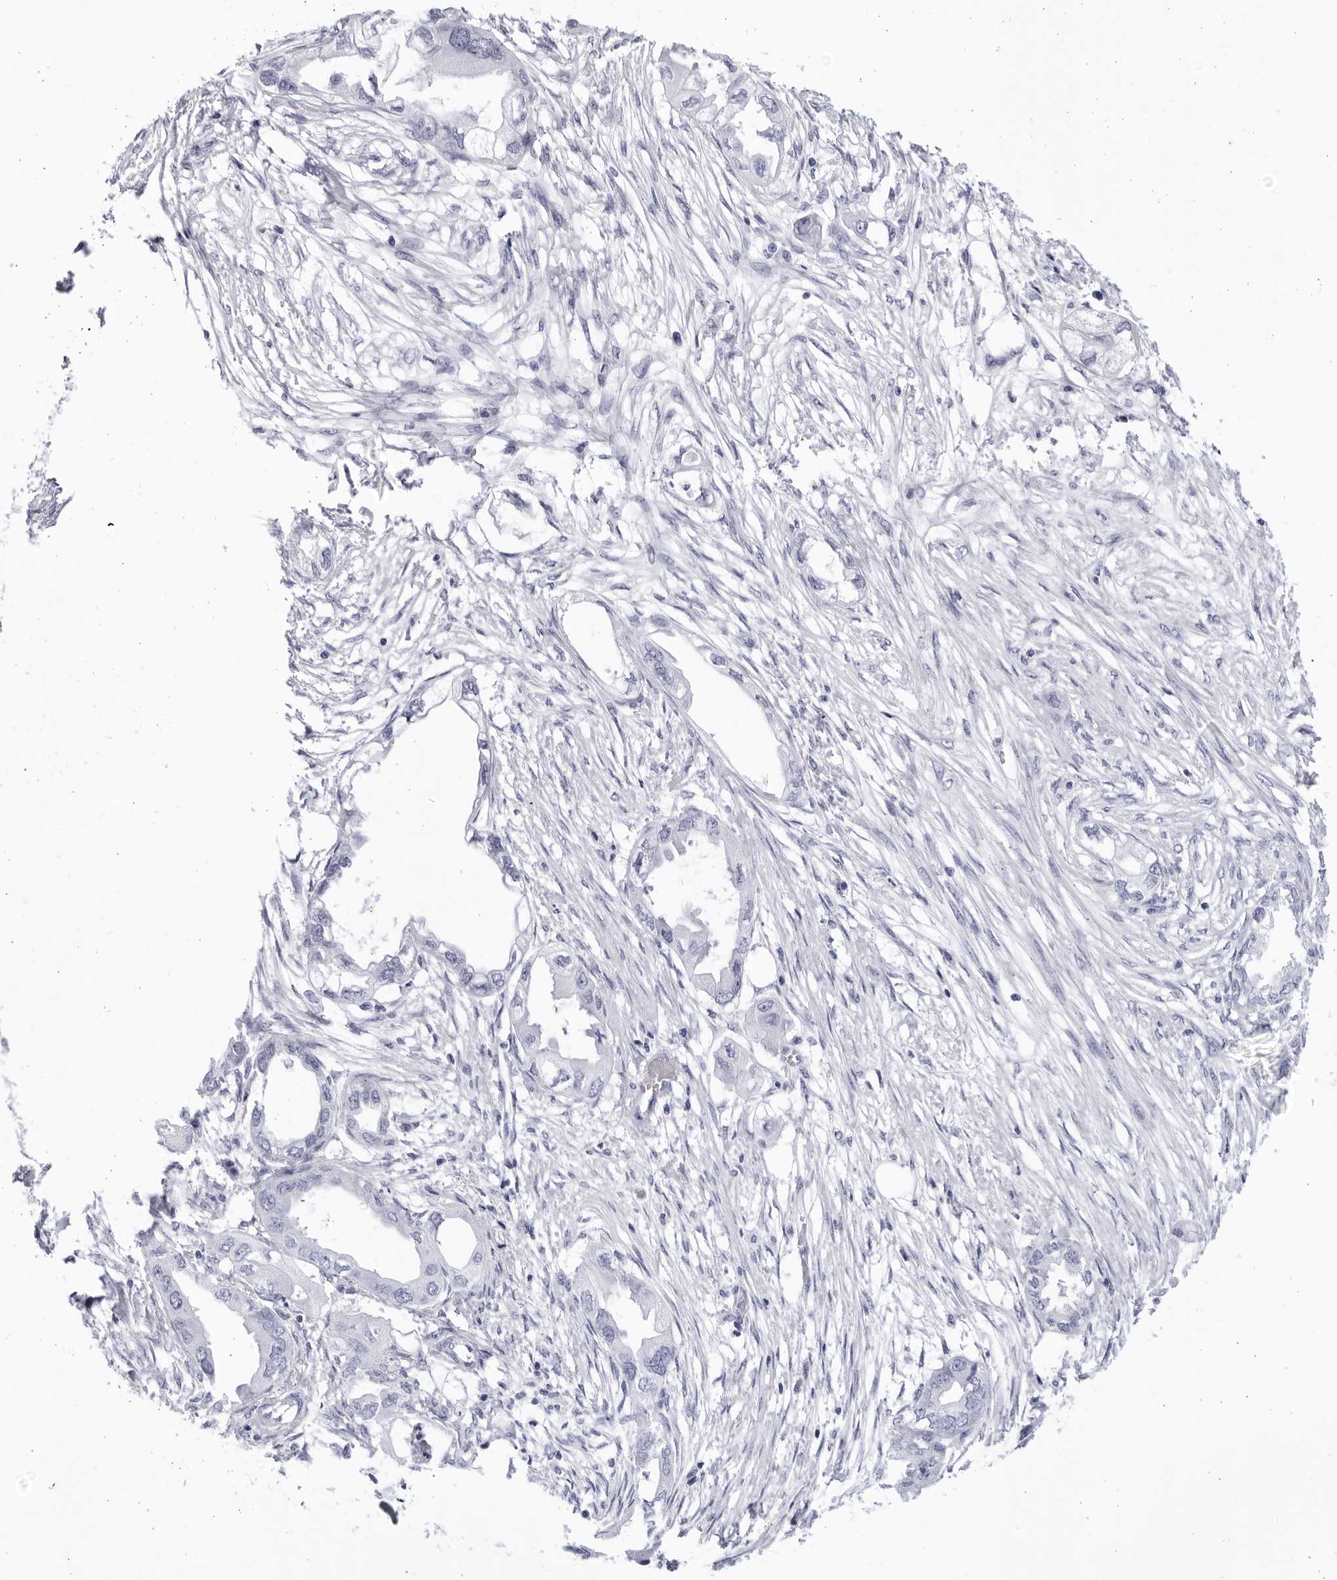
{"staining": {"intensity": "negative", "quantity": "none", "location": "none"}, "tissue": "endometrial cancer", "cell_type": "Tumor cells", "image_type": "cancer", "snomed": [{"axis": "morphology", "description": "Adenocarcinoma, NOS"}, {"axis": "morphology", "description": "Adenocarcinoma, metastatic, NOS"}, {"axis": "topography", "description": "Adipose tissue"}, {"axis": "topography", "description": "Endometrium"}], "caption": "High magnification brightfield microscopy of metastatic adenocarcinoma (endometrial) stained with DAB (brown) and counterstained with hematoxylin (blue): tumor cells show no significant expression.", "gene": "CCDC181", "patient": {"sex": "female", "age": 67}}